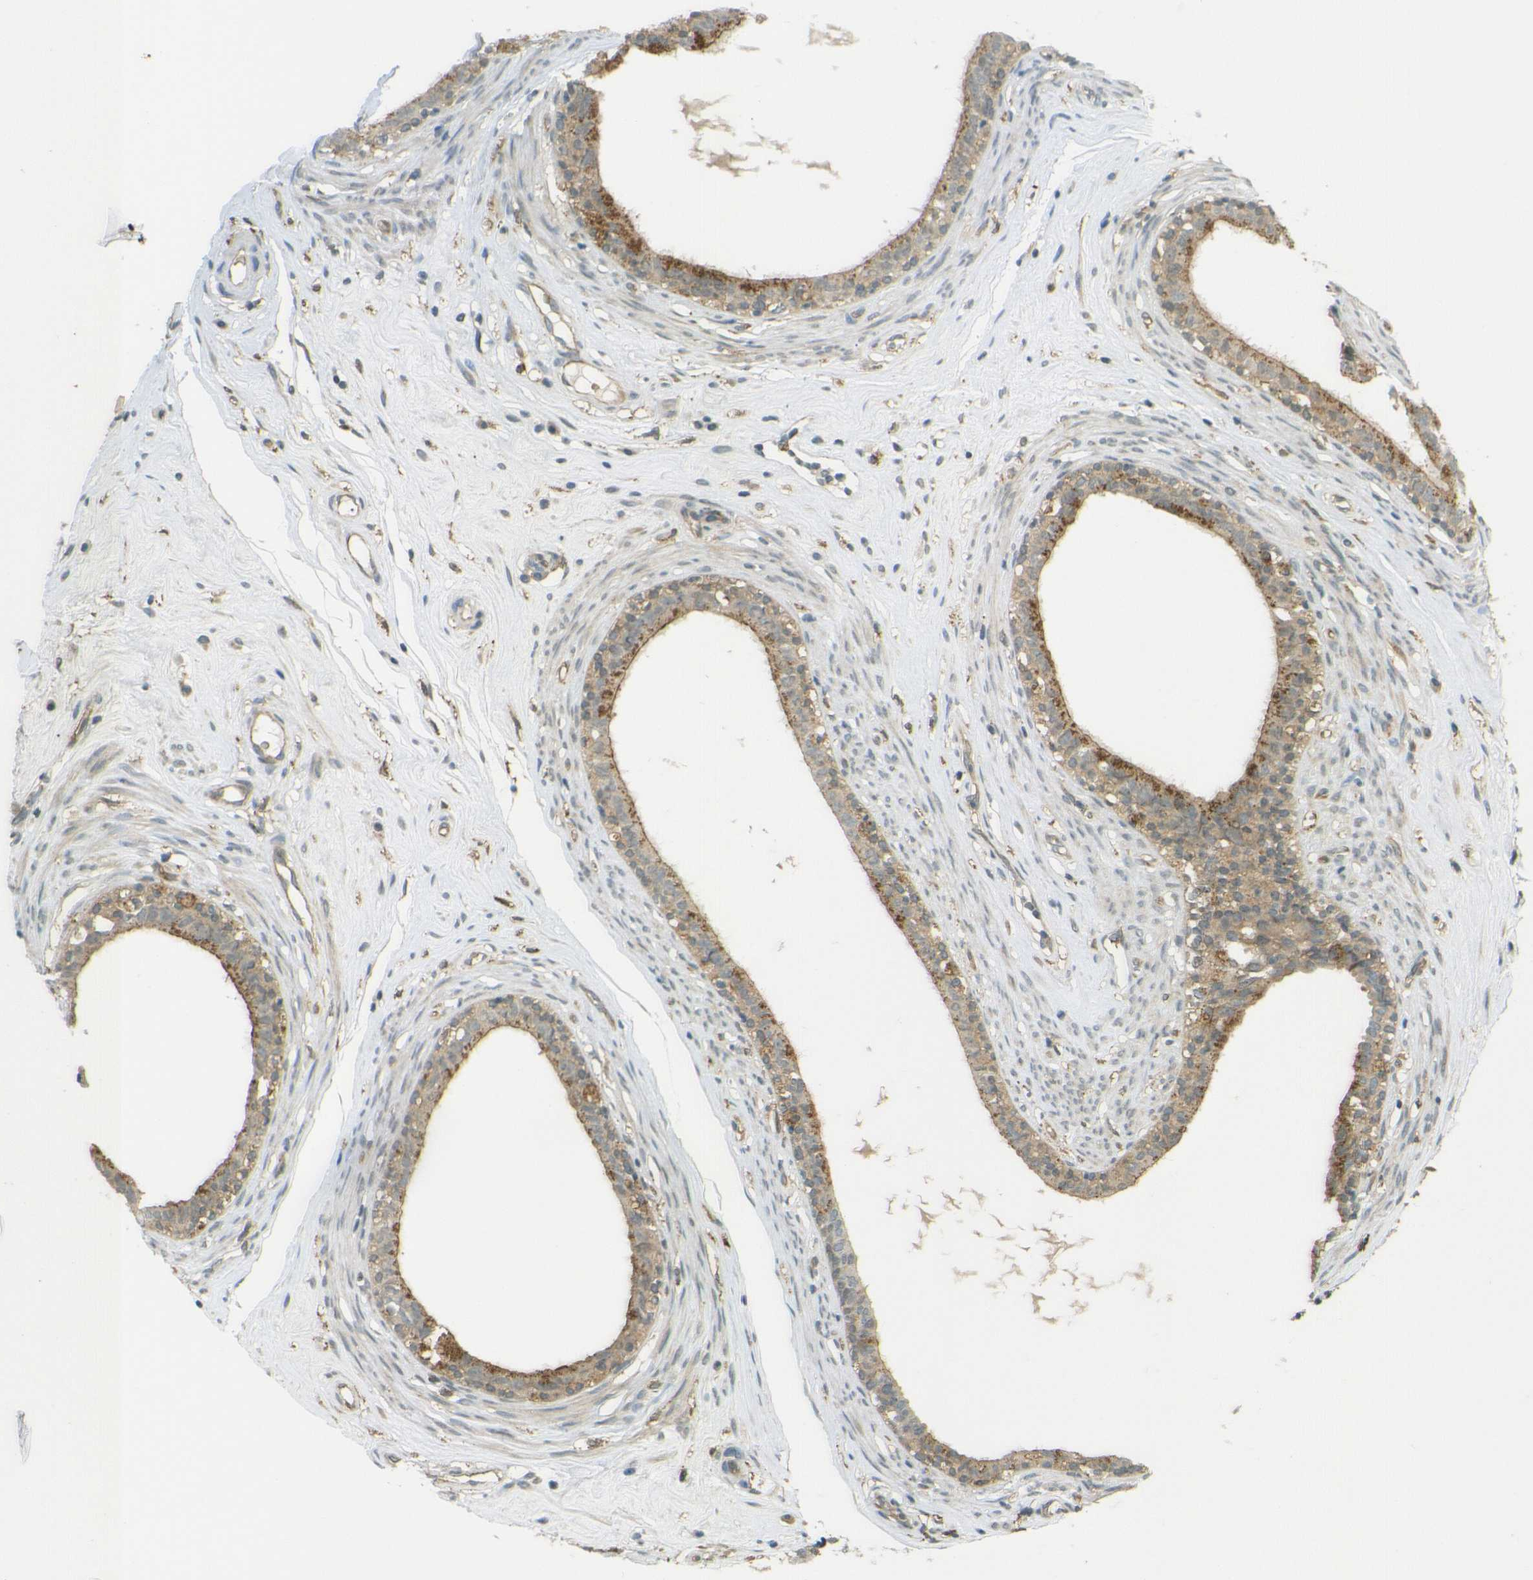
{"staining": {"intensity": "moderate", "quantity": "25%-75%", "location": "cytoplasmic/membranous"}, "tissue": "epididymis", "cell_type": "Glandular cells", "image_type": "normal", "snomed": [{"axis": "morphology", "description": "Normal tissue, NOS"}, {"axis": "morphology", "description": "Inflammation, NOS"}, {"axis": "topography", "description": "Epididymis"}], "caption": "This is a photomicrograph of immunohistochemistry staining of normal epididymis, which shows moderate staining in the cytoplasmic/membranous of glandular cells.", "gene": "DAB2", "patient": {"sex": "male", "age": 84}}